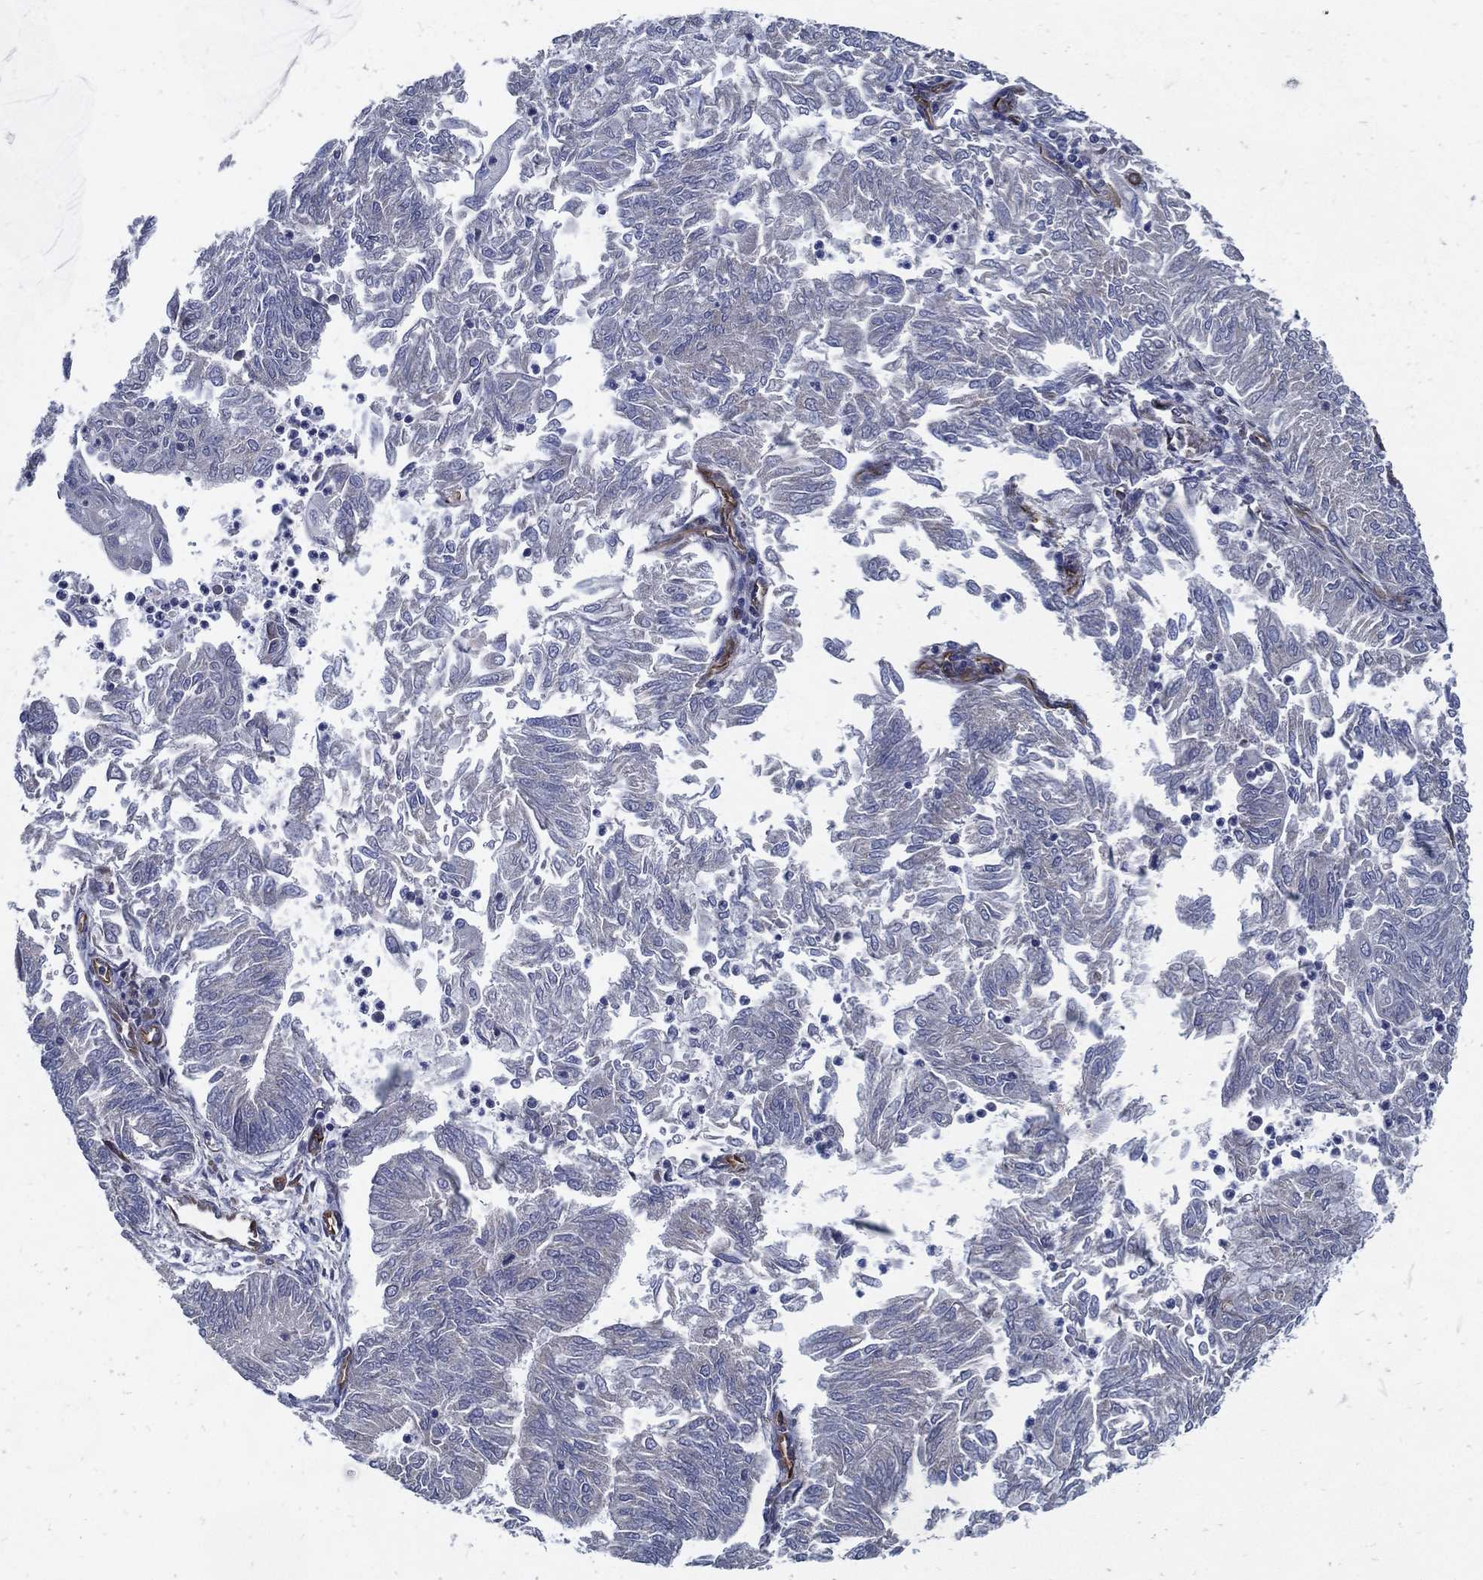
{"staining": {"intensity": "negative", "quantity": "none", "location": "none"}, "tissue": "endometrial cancer", "cell_type": "Tumor cells", "image_type": "cancer", "snomed": [{"axis": "morphology", "description": "Adenocarcinoma, NOS"}, {"axis": "topography", "description": "Endometrium"}], "caption": "DAB (3,3'-diaminobenzidine) immunohistochemical staining of human endometrial cancer (adenocarcinoma) reveals no significant expression in tumor cells. The staining is performed using DAB (3,3'-diaminobenzidine) brown chromogen with nuclei counter-stained in using hematoxylin.", "gene": "ARHGAP11A", "patient": {"sex": "female", "age": 59}}